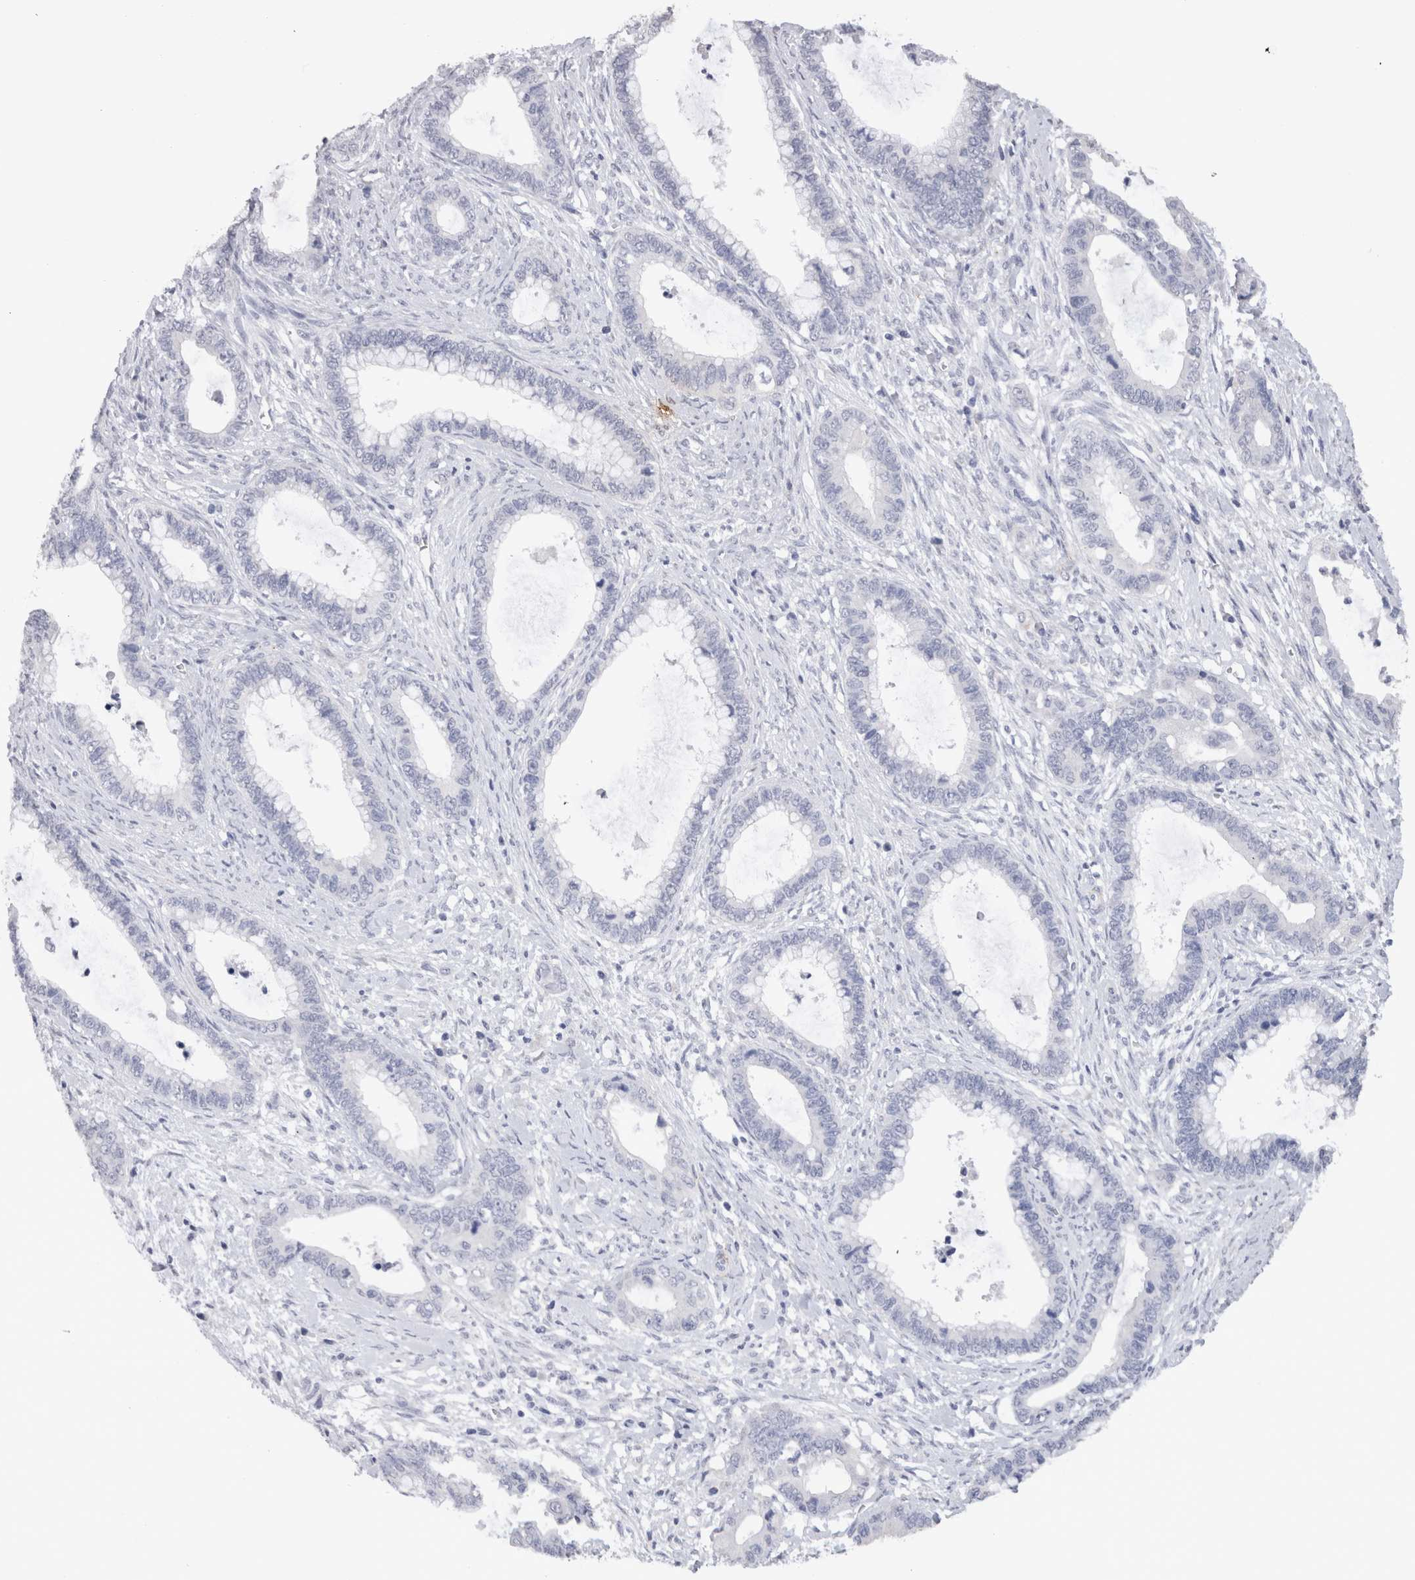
{"staining": {"intensity": "negative", "quantity": "none", "location": "none"}, "tissue": "cervical cancer", "cell_type": "Tumor cells", "image_type": "cancer", "snomed": [{"axis": "morphology", "description": "Adenocarcinoma, NOS"}, {"axis": "topography", "description": "Cervix"}], "caption": "High magnification brightfield microscopy of cervical adenocarcinoma stained with DAB (3,3'-diaminobenzidine) (brown) and counterstained with hematoxylin (blue): tumor cells show no significant expression.", "gene": "CDH6", "patient": {"sex": "female", "age": 44}}